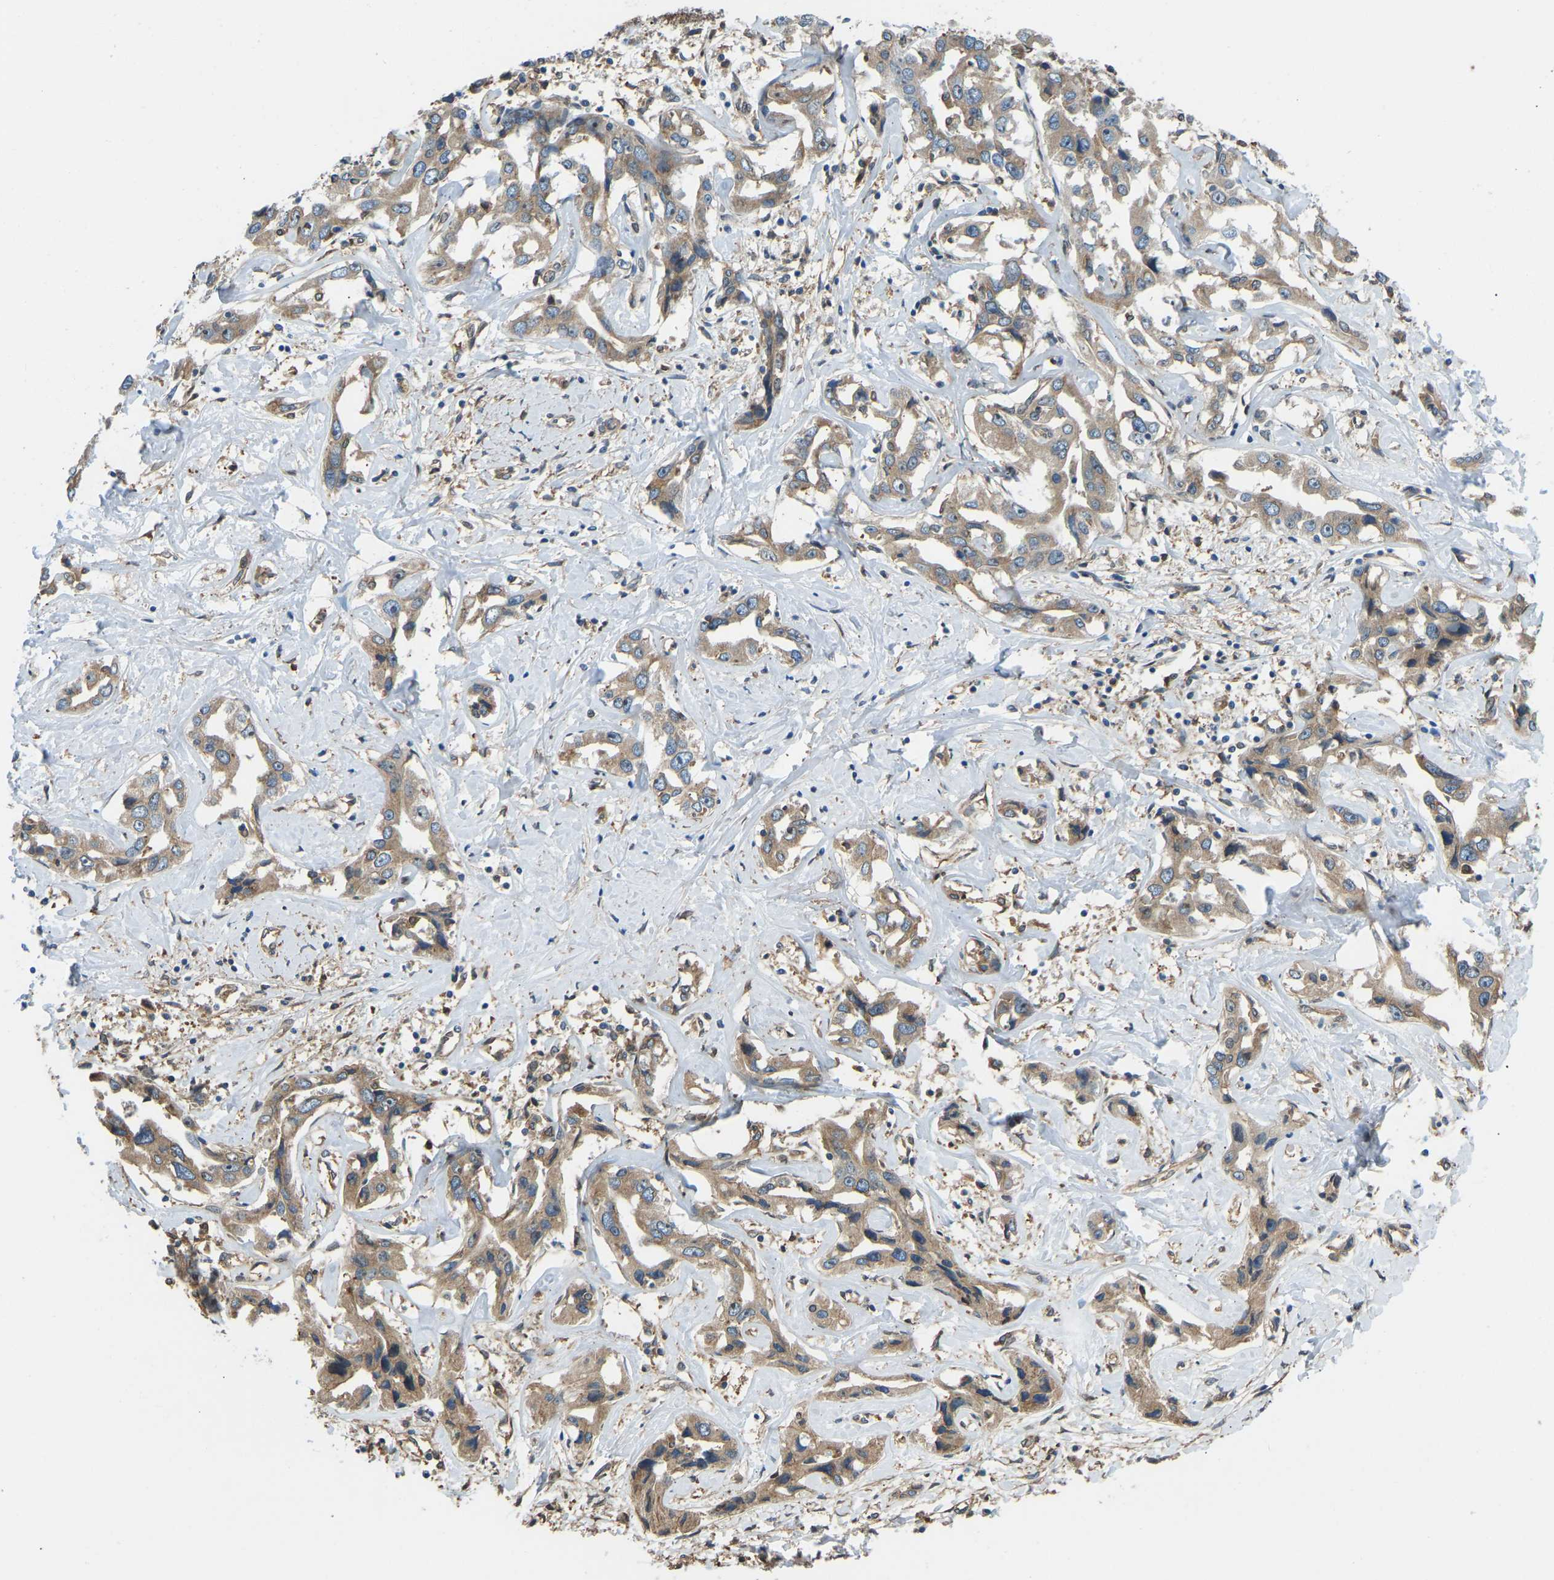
{"staining": {"intensity": "moderate", "quantity": ">75%", "location": "cytoplasmic/membranous"}, "tissue": "liver cancer", "cell_type": "Tumor cells", "image_type": "cancer", "snomed": [{"axis": "morphology", "description": "Cholangiocarcinoma"}, {"axis": "topography", "description": "Liver"}], "caption": "Immunohistochemistry (DAB) staining of liver cancer reveals moderate cytoplasmic/membranous protein expression in approximately >75% of tumor cells.", "gene": "OS9", "patient": {"sex": "male", "age": 59}}